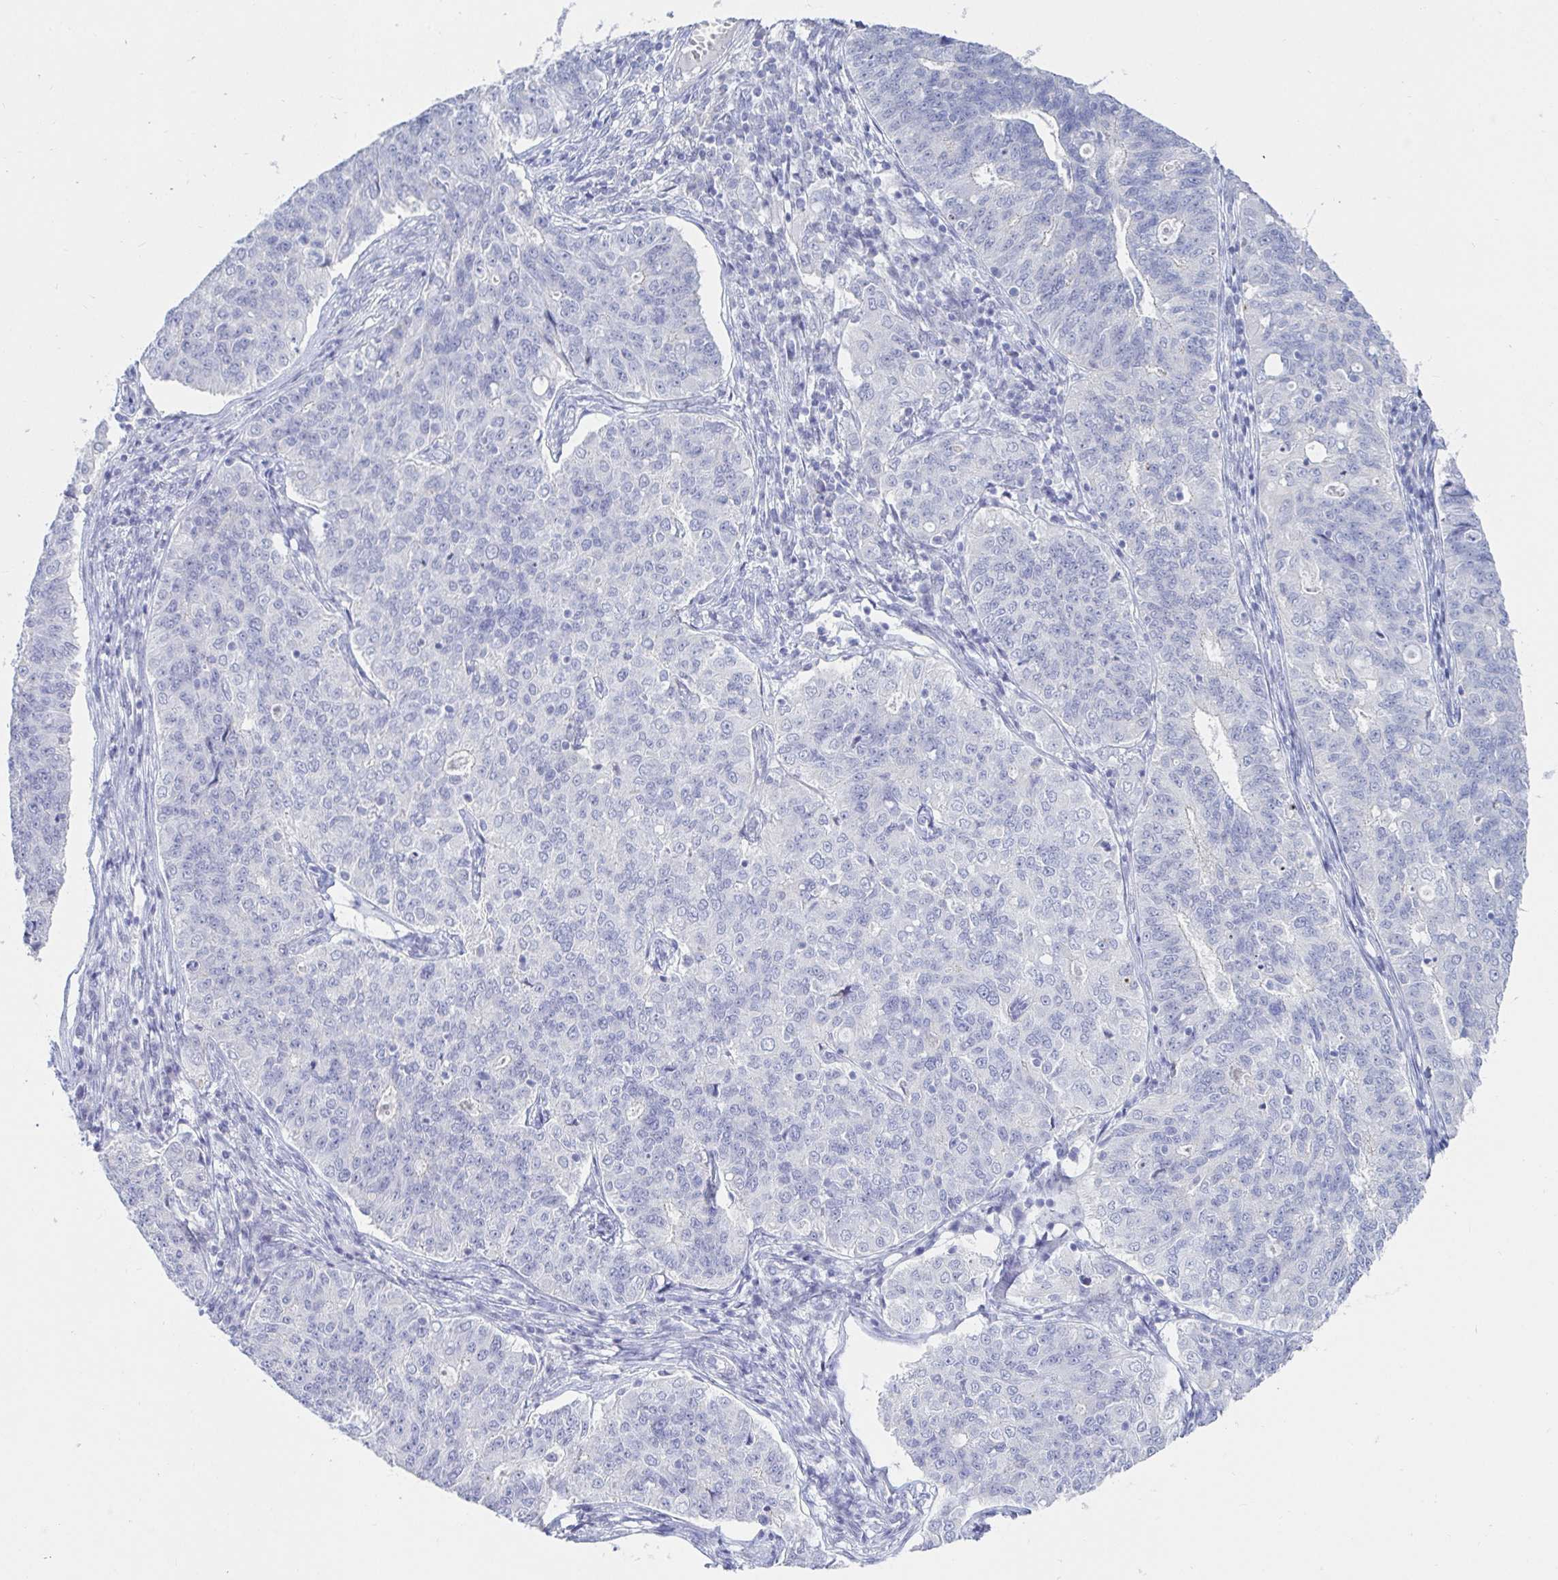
{"staining": {"intensity": "negative", "quantity": "none", "location": "none"}, "tissue": "endometrial cancer", "cell_type": "Tumor cells", "image_type": "cancer", "snomed": [{"axis": "morphology", "description": "Adenocarcinoma, NOS"}, {"axis": "topography", "description": "Endometrium"}], "caption": "Tumor cells are negative for brown protein staining in endometrial adenocarcinoma.", "gene": "OR10K1", "patient": {"sex": "female", "age": 43}}